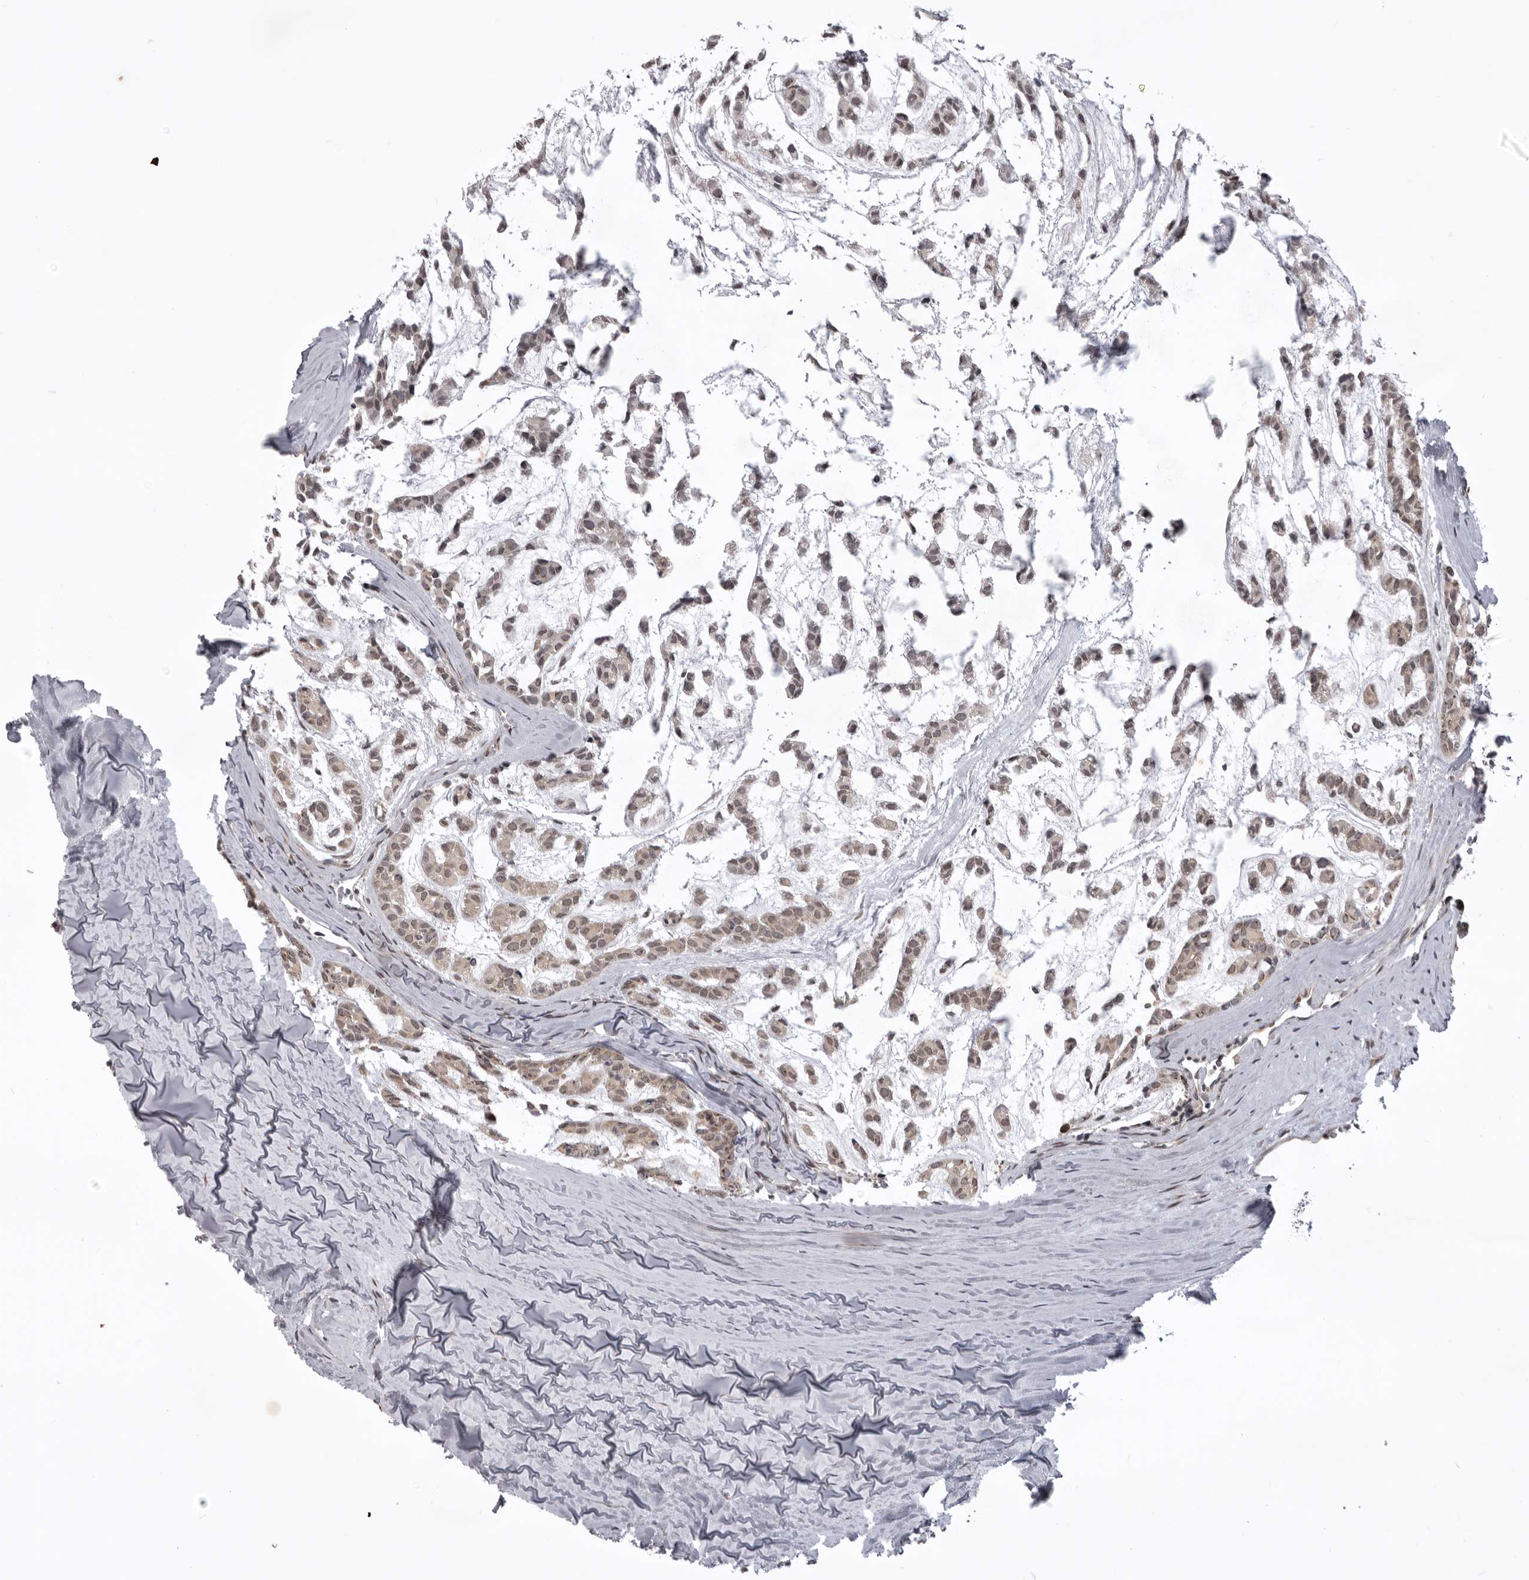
{"staining": {"intensity": "weak", "quantity": ">75%", "location": "cytoplasmic/membranous,nuclear"}, "tissue": "head and neck cancer", "cell_type": "Tumor cells", "image_type": "cancer", "snomed": [{"axis": "morphology", "description": "Adenocarcinoma, NOS"}, {"axis": "morphology", "description": "Adenoma, NOS"}, {"axis": "topography", "description": "Head-Neck"}], "caption": "Head and neck adenocarcinoma stained with IHC shows weak cytoplasmic/membranous and nuclear positivity in about >75% of tumor cells.", "gene": "C1orf109", "patient": {"sex": "female", "age": 55}}